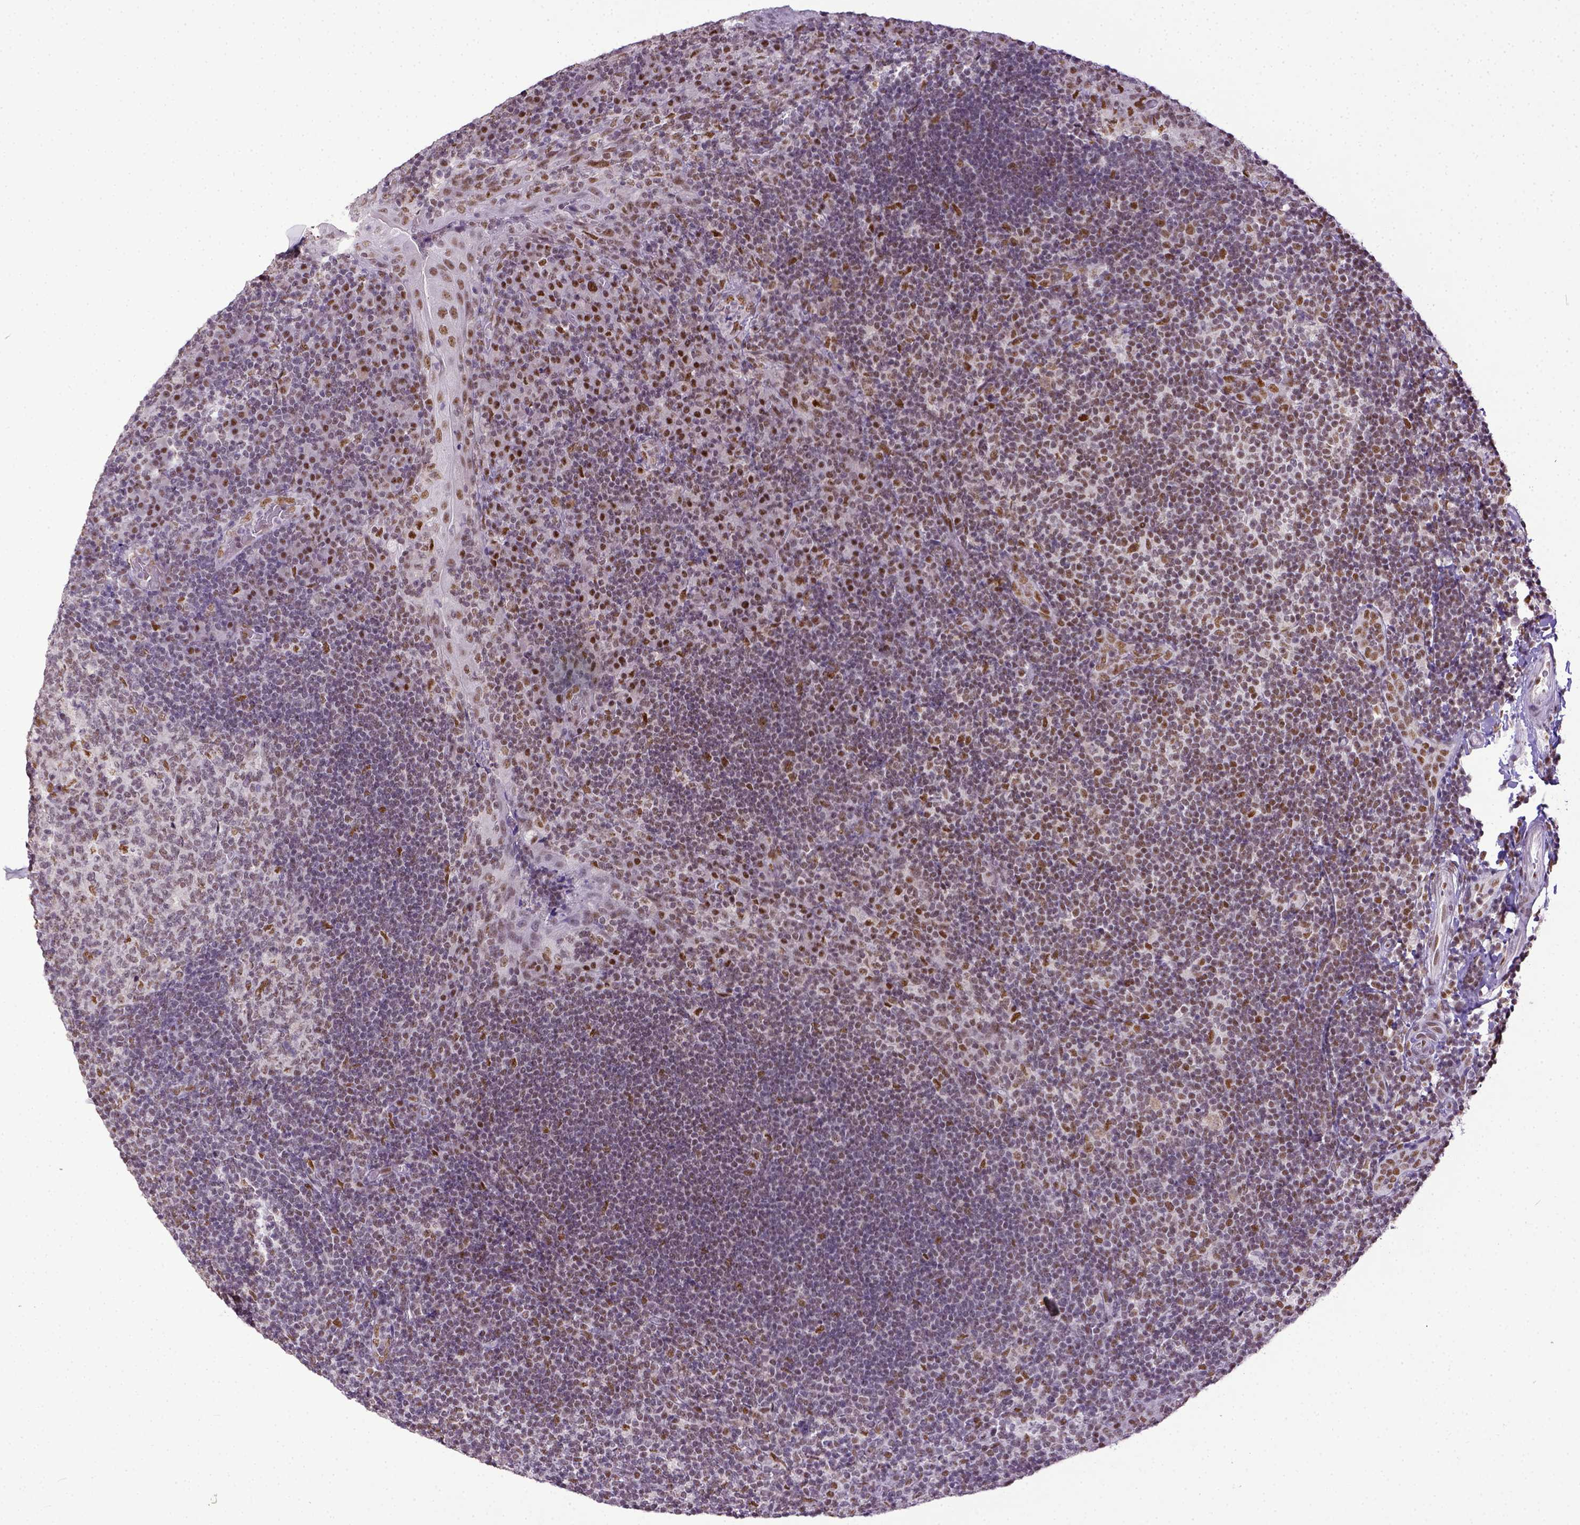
{"staining": {"intensity": "moderate", "quantity": "25%-75%", "location": "nuclear"}, "tissue": "tonsil", "cell_type": "Germinal center cells", "image_type": "normal", "snomed": [{"axis": "morphology", "description": "Normal tissue, NOS"}, {"axis": "topography", "description": "Tonsil"}], "caption": "Brown immunohistochemical staining in normal human tonsil reveals moderate nuclear positivity in approximately 25%-75% of germinal center cells.", "gene": "ERCC1", "patient": {"sex": "male", "age": 17}}